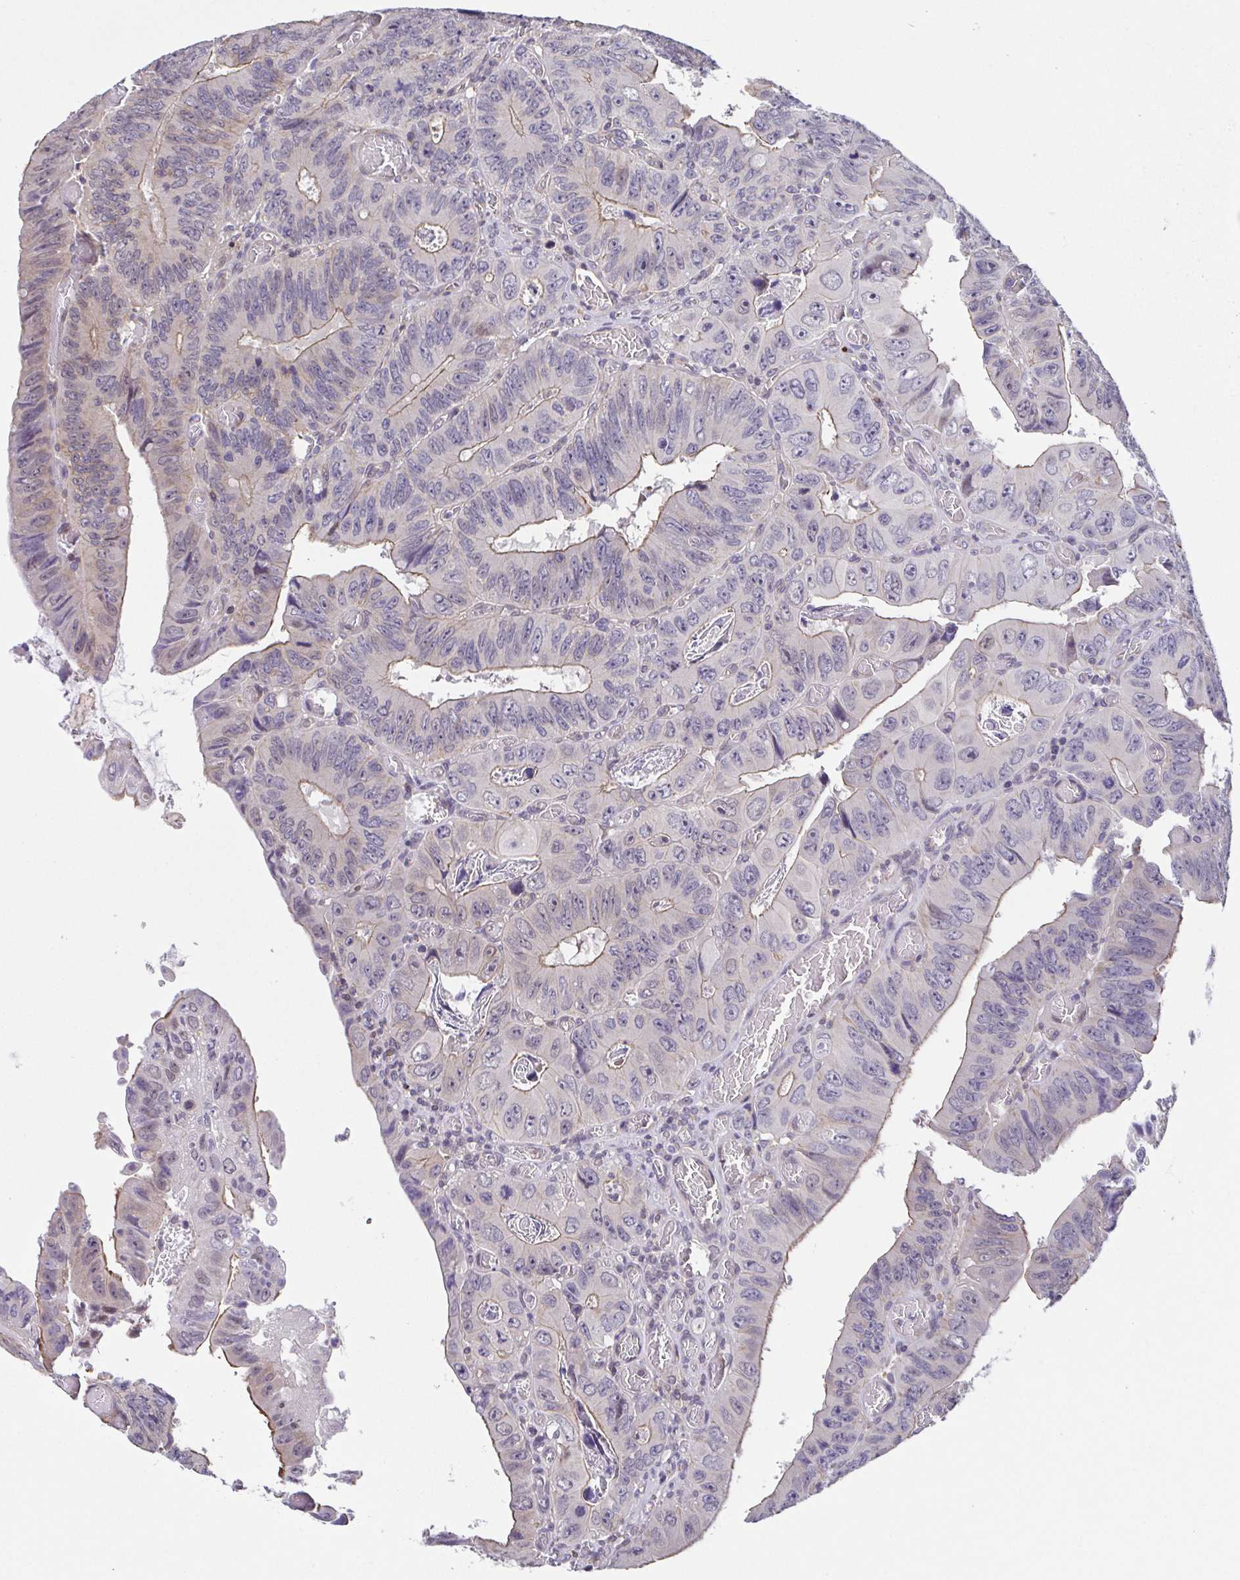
{"staining": {"intensity": "weak", "quantity": "<25%", "location": "cytoplasmic/membranous"}, "tissue": "colorectal cancer", "cell_type": "Tumor cells", "image_type": "cancer", "snomed": [{"axis": "morphology", "description": "Adenocarcinoma, NOS"}, {"axis": "topography", "description": "Colon"}], "caption": "DAB (3,3'-diaminobenzidine) immunohistochemical staining of colorectal cancer (adenocarcinoma) reveals no significant staining in tumor cells.", "gene": "PREPL", "patient": {"sex": "female", "age": 84}}